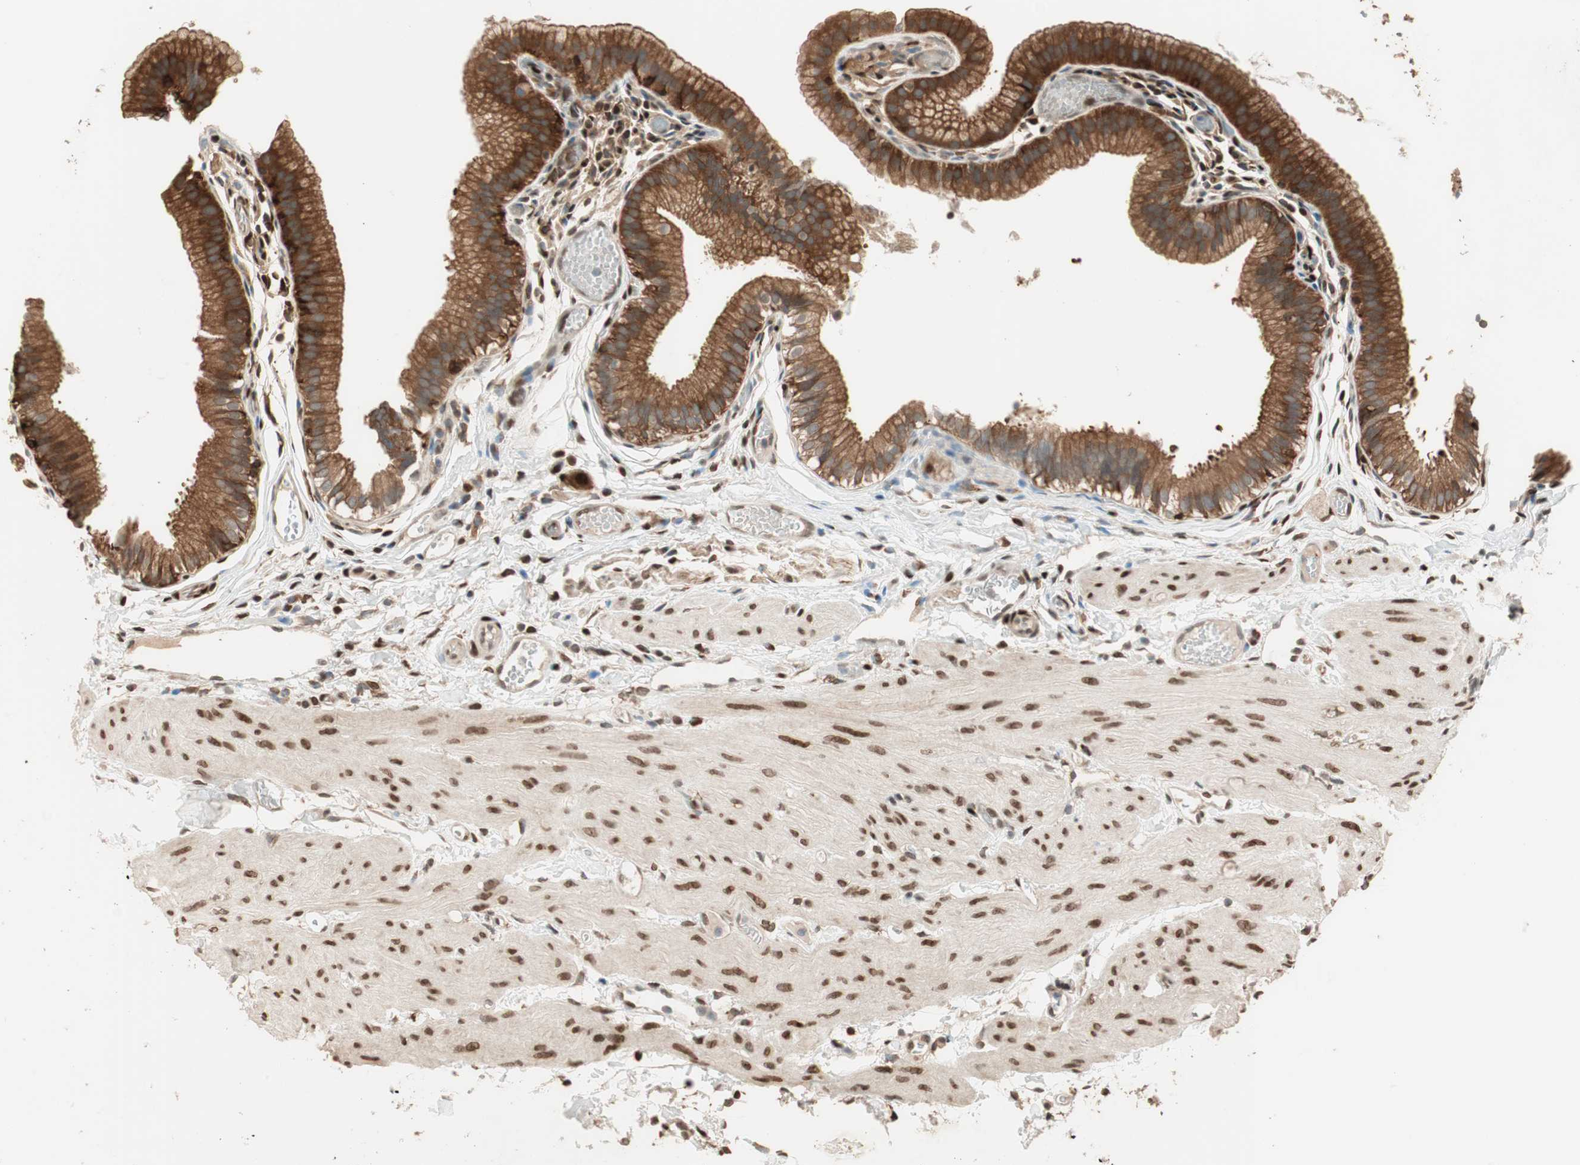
{"staining": {"intensity": "strong", "quantity": ">75%", "location": "cytoplasmic/membranous"}, "tissue": "gallbladder", "cell_type": "Glandular cells", "image_type": "normal", "snomed": [{"axis": "morphology", "description": "Normal tissue, NOS"}, {"axis": "topography", "description": "Gallbladder"}], "caption": "This micrograph demonstrates normal gallbladder stained with IHC to label a protein in brown. The cytoplasmic/membranous of glandular cells show strong positivity for the protein. Nuclei are counter-stained blue.", "gene": "BIN1", "patient": {"sex": "female", "age": 26}}